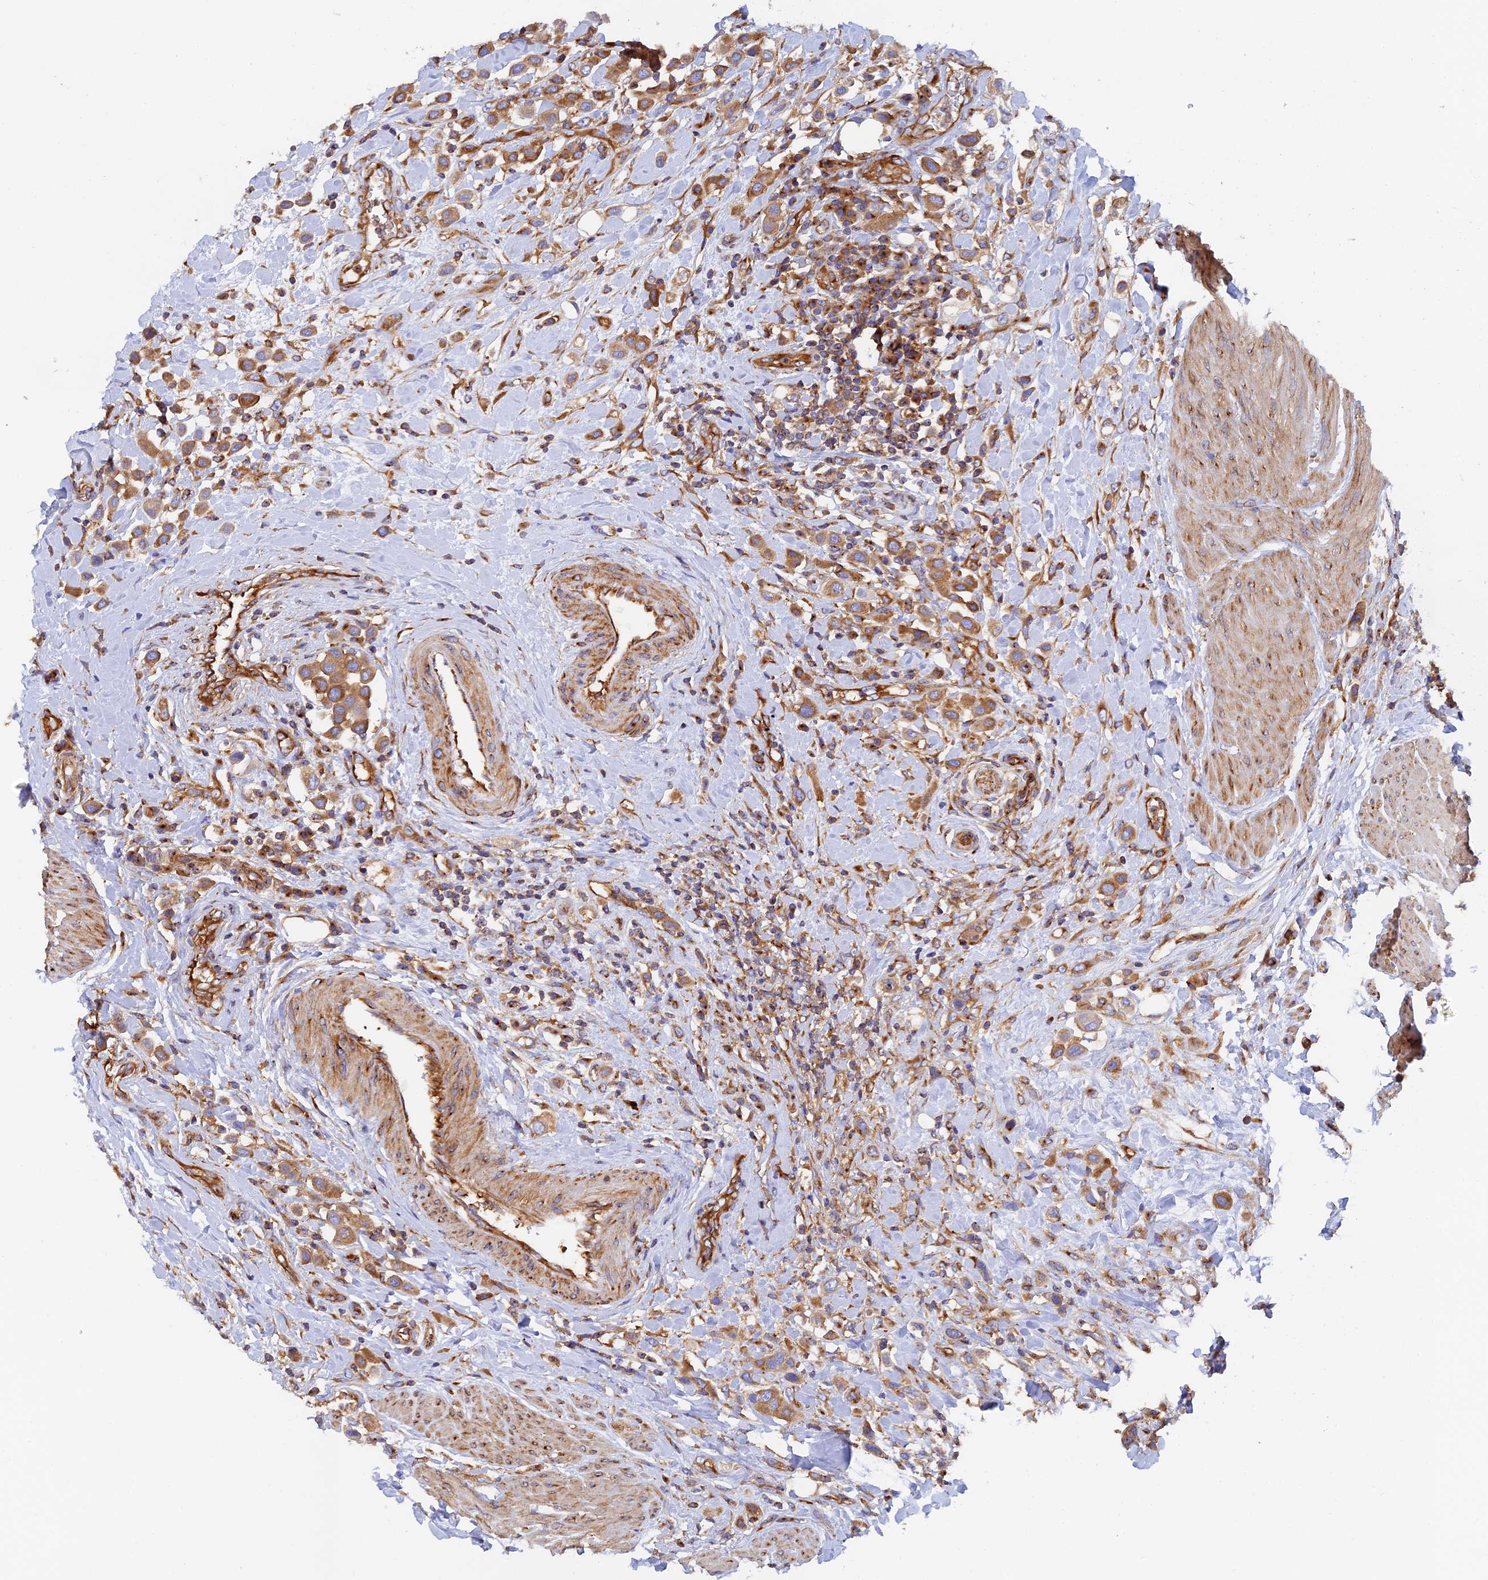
{"staining": {"intensity": "moderate", "quantity": ">75%", "location": "cytoplasmic/membranous"}, "tissue": "urothelial cancer", "cell_type": "Tumor cells", "image_type": "cancer", "snomed": [{"axis": "morphology", "description": "Urothelial carcinoma, High grade"}, {"axis": "topography", "description": "Urinary bladder"}], "caption": "Protein staining shows moderate cytoplasmic/membranous staining in about >75% of tumor cells in urothelial carcinoma (high-grade).", "gene": "DCTN2", "patient": {"sex": "male", "age": 50}}